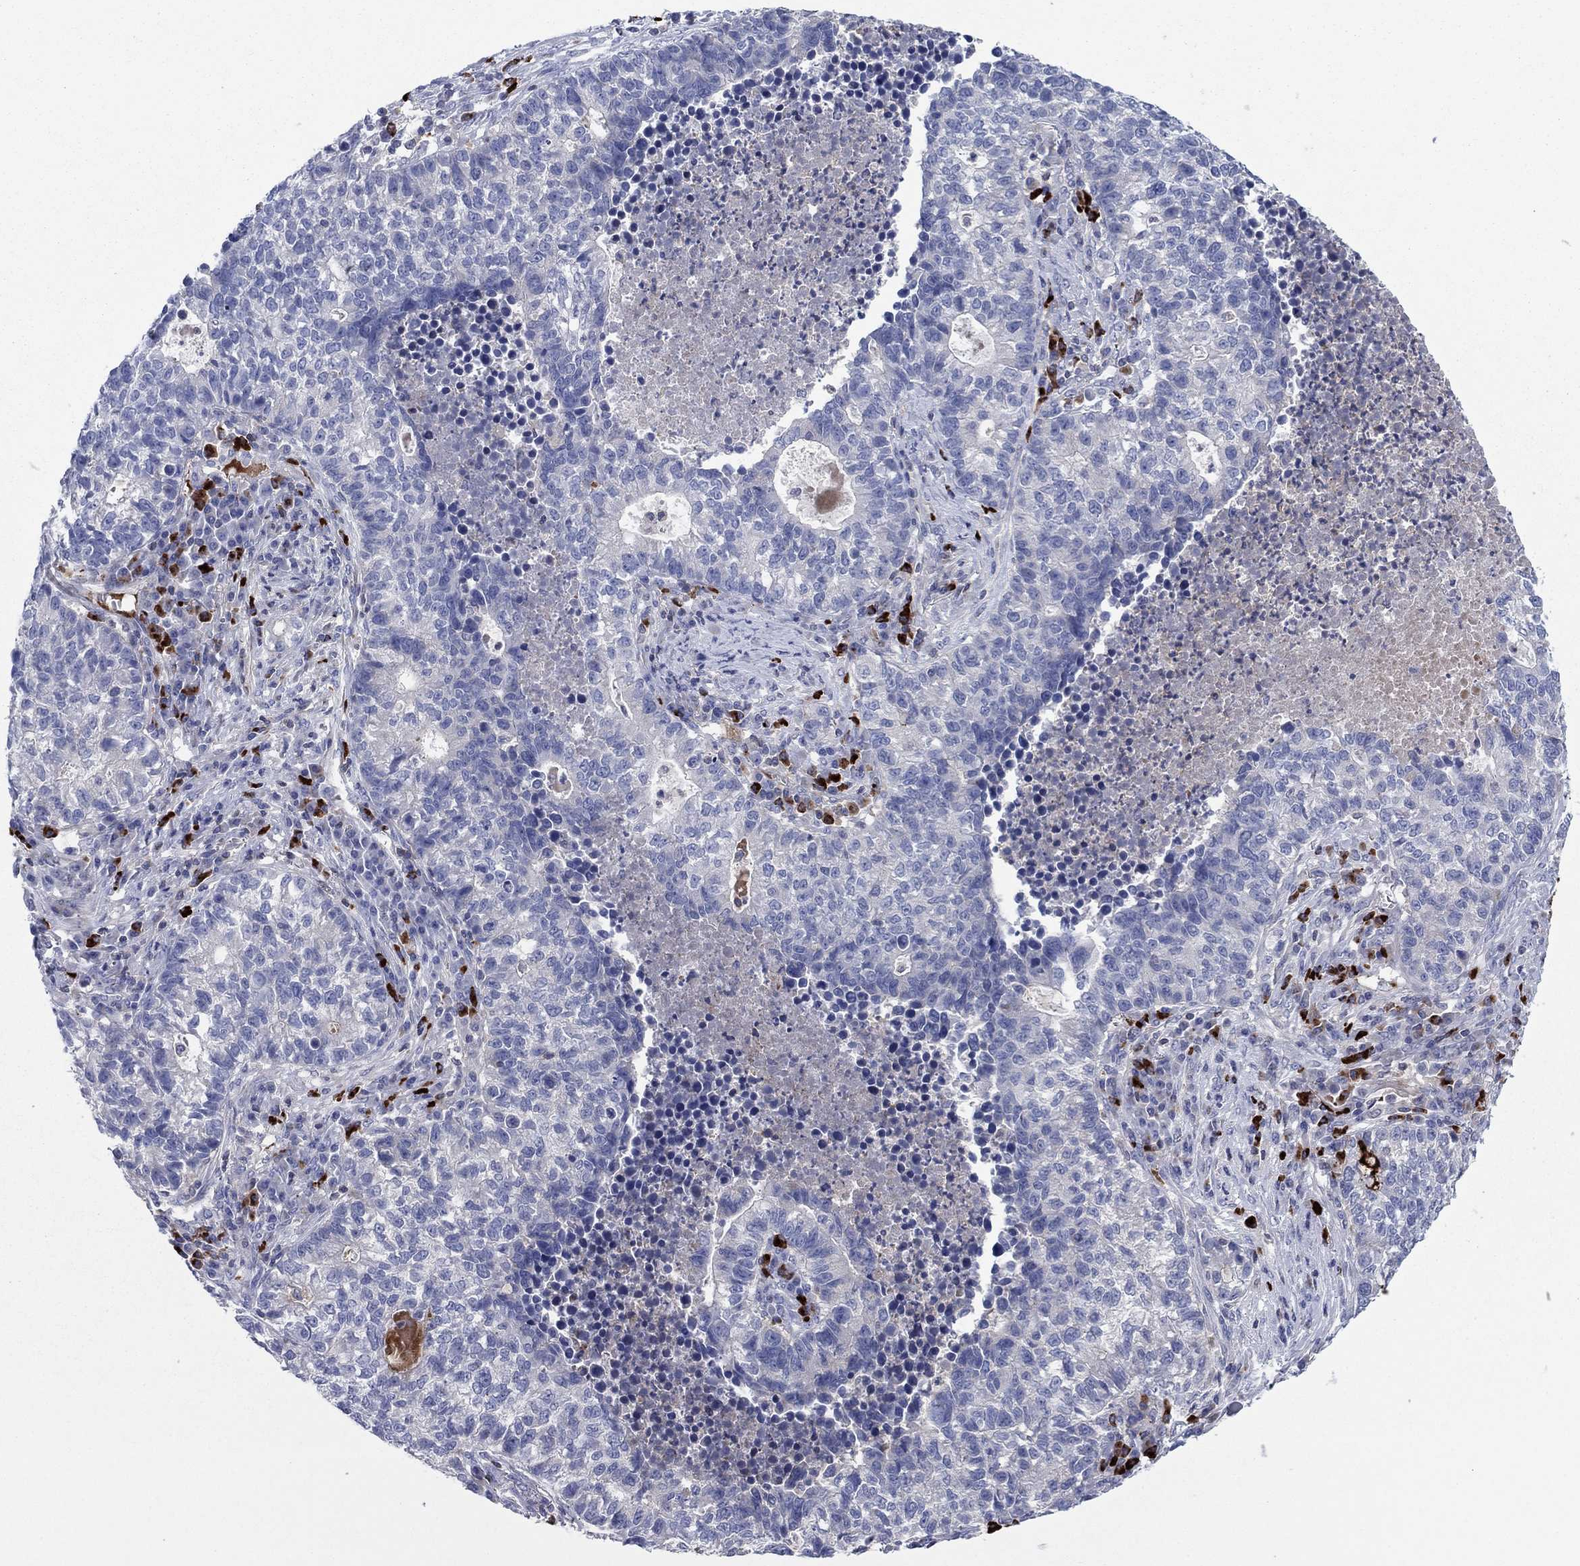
{"staining": {"intensity": "negative", "quantity": "none", "location": "none"}, "tissue": "lung cancer", "cell_type": "Tumor cells", "image_type": "cancer", "snomed": [{"axis": "morphology", "description": "Adenocarcinoma, NOS"}, {"axis": "topography", "description": "Lung"}], "caption": "This is an IHC photomicrograph of human lung cancer (adenocarcinoma). There is no expression in tumor cells.", "gene": "PVR", "patient": {"sex": "male", "age": 57}}